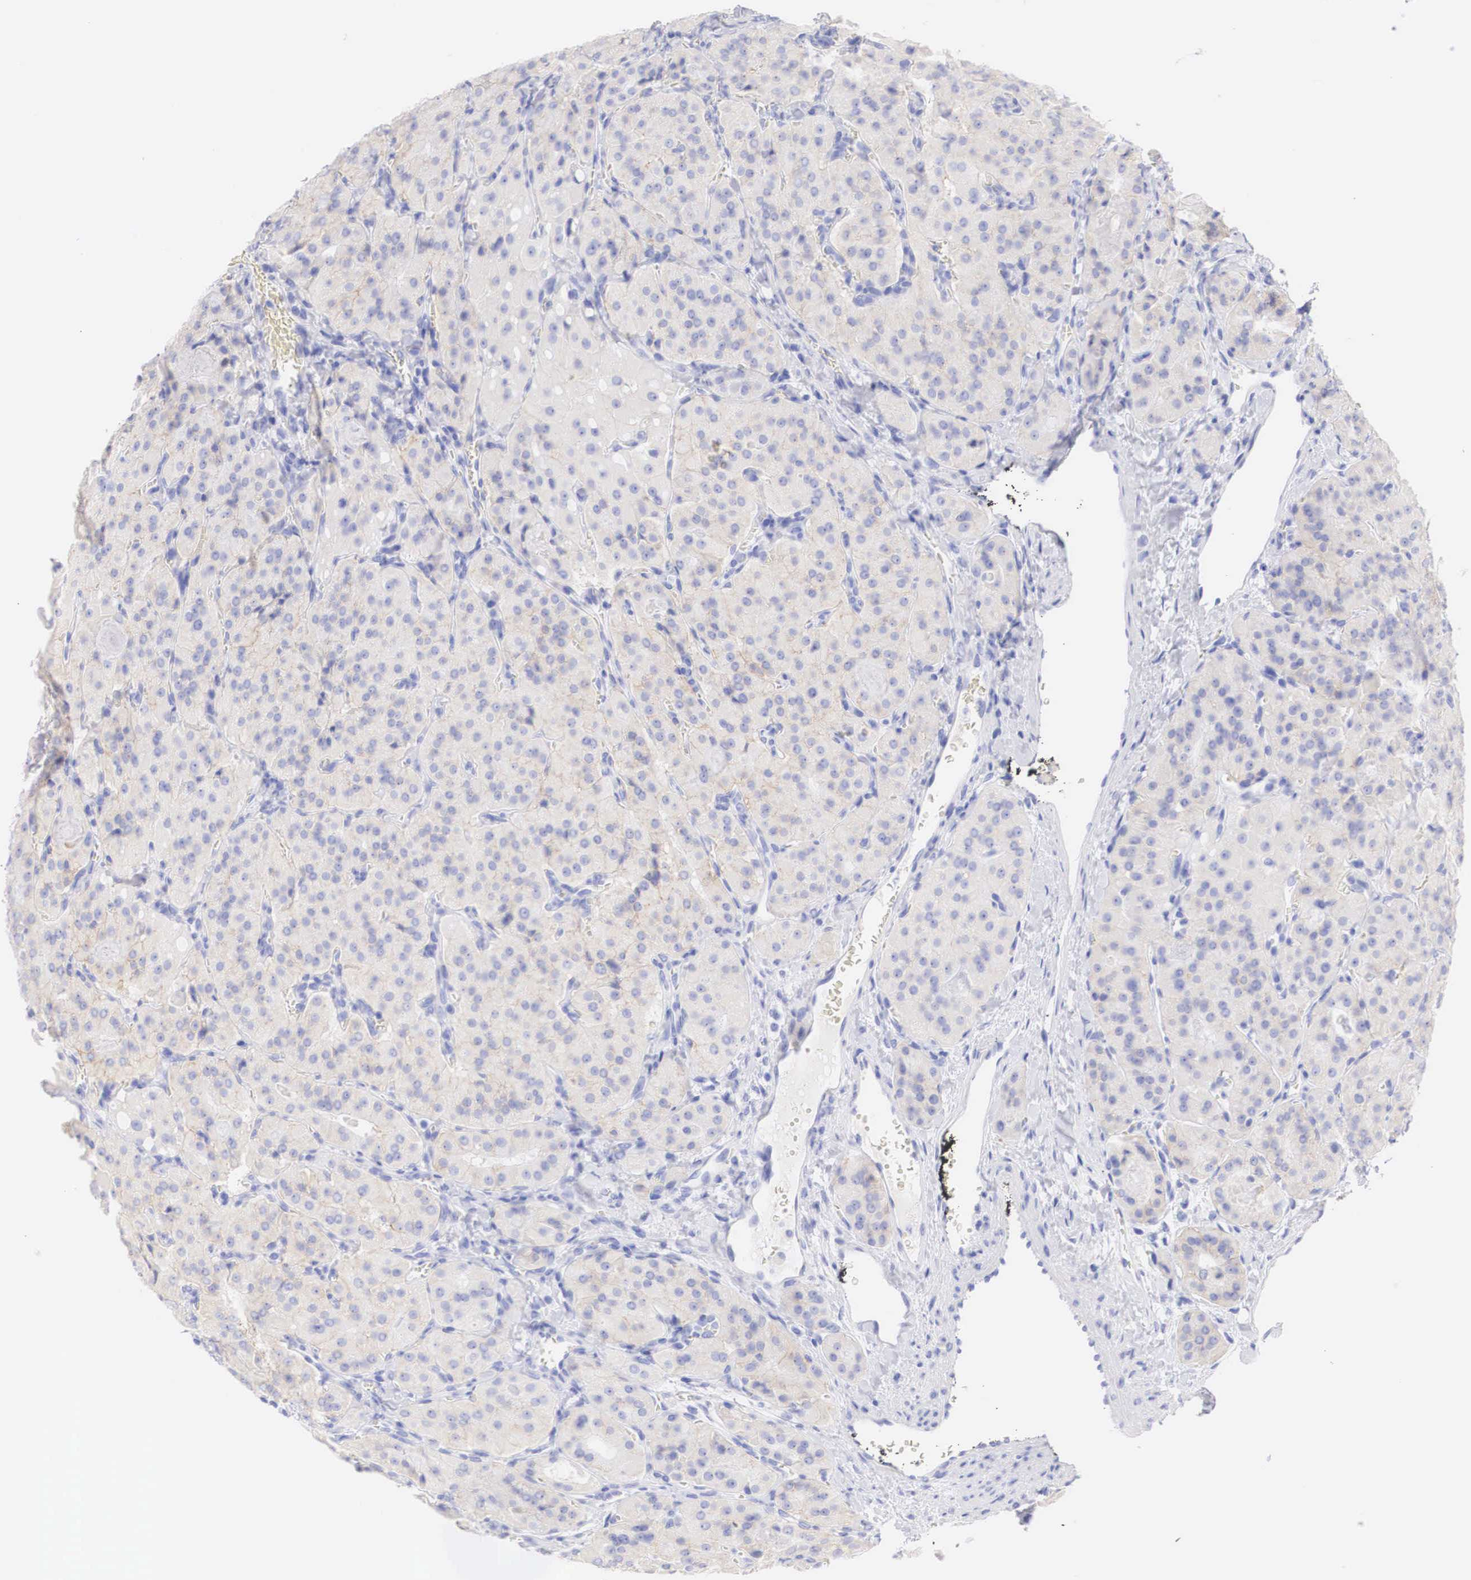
{"staining": {"intensity": "weak", "quantity": "<25%", "location": "cytoplasmic/membranous"}, "tissue": "thyroid cancer", "cell_type": "Tumor cells", "image_type": "cancer", "snomed": [{"axis": "morphology", "description": "Carcinoma, NOS"}, {"axis": "topography", "description": "Thyroid gland"}], "caption": "Tumor cells are negative for protein expression in human carcinoma (thyroid).", "gene": "ERBB2", "patient": {"sex": "male", "age": 76}}